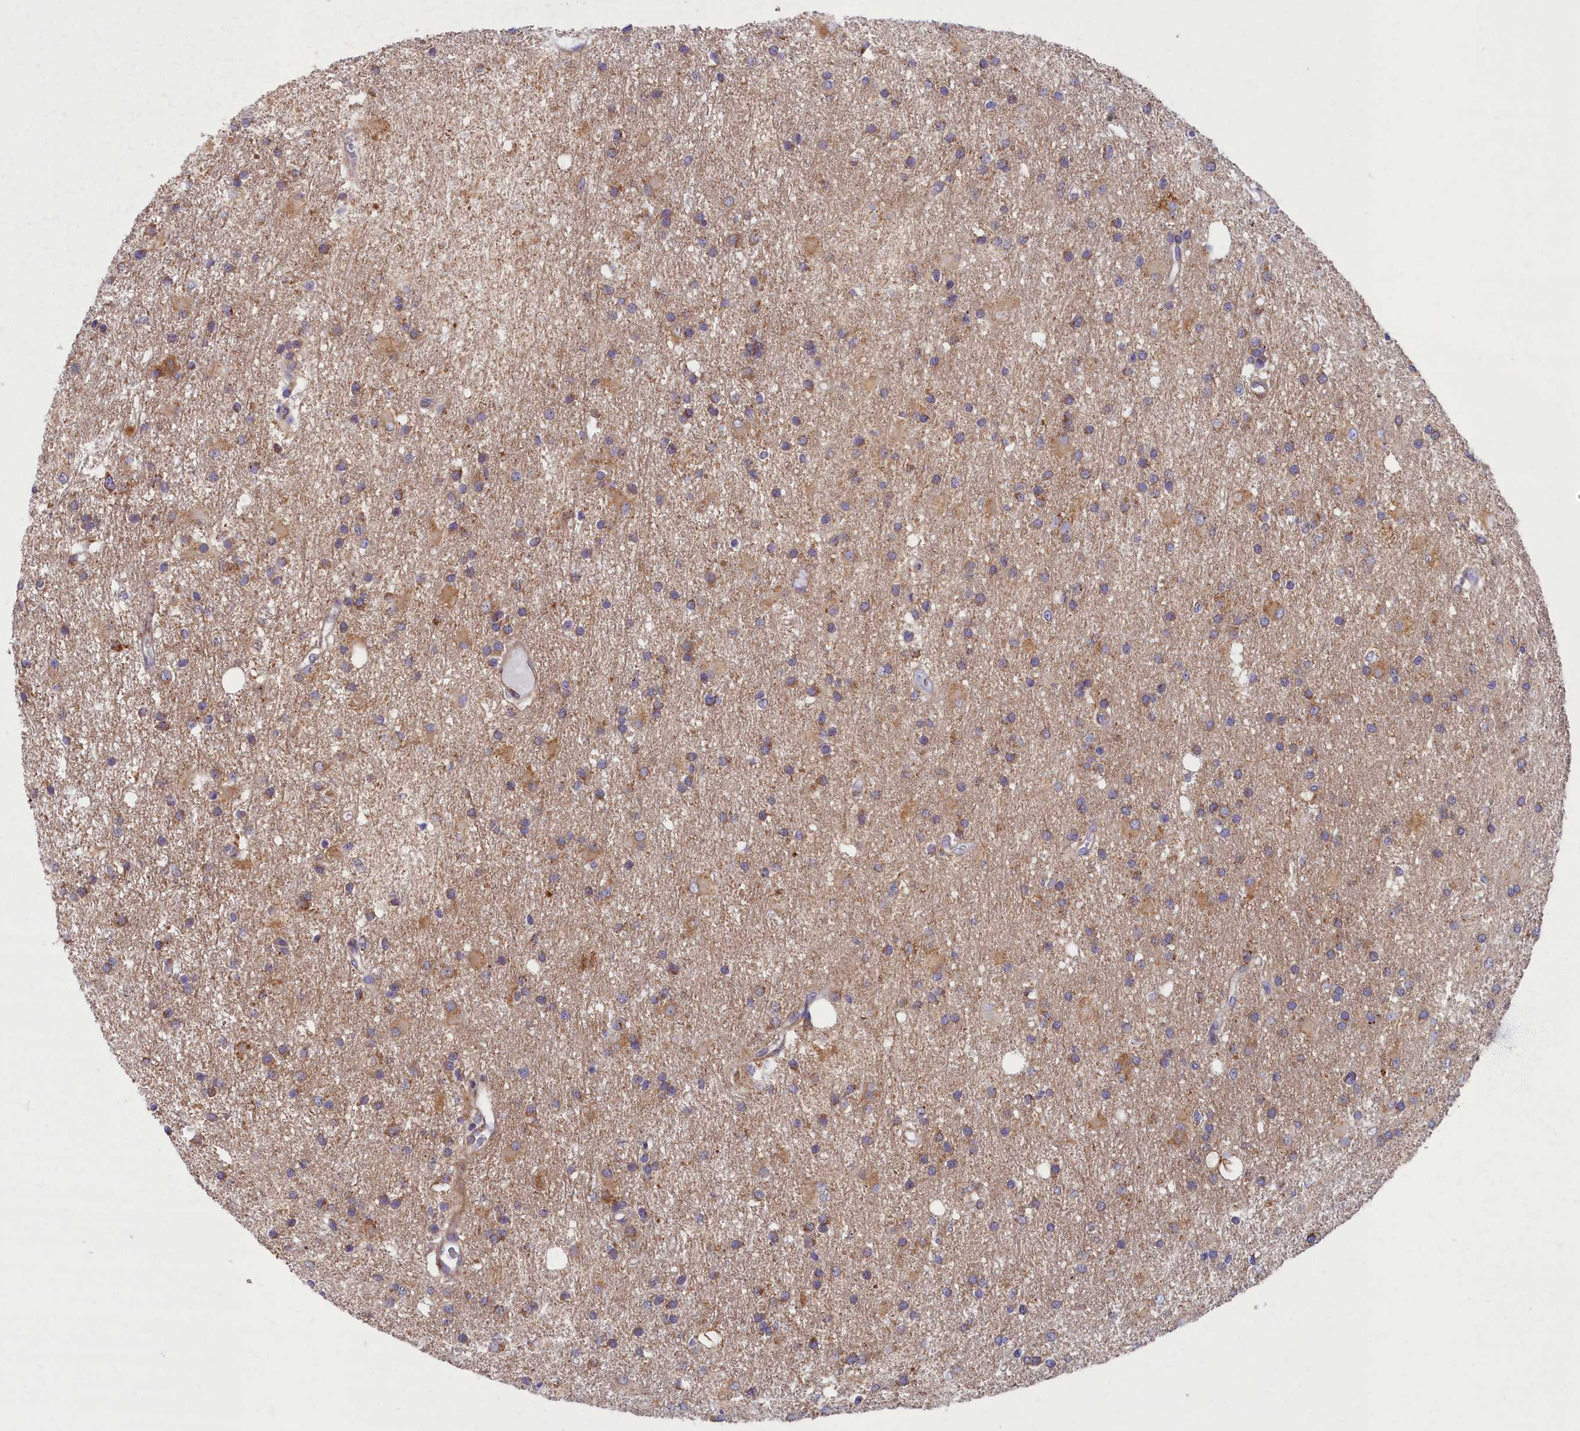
{"staining": {"intensity": "moderate", "quantity": ">75%", "location": "cytoplasmic/membranous"}, "tissue": "glioma", "cell_type": "Tumor cells", "image_type": "cancer", "snomed": [{"axis": "morphology", "description": "Glioma, malignant, High grade"}, {"axis": "topography", "description": "Brain"}], "caption": "High-power microscopy captured an immunohistochemistry (IHC) histopathology image of glioma, revealing moderate cytoplasmic/membranous staining in approximately >75% of tumor cells.", "gene": "MRPS25", "patient": {"sex": "male", "age": 77}}